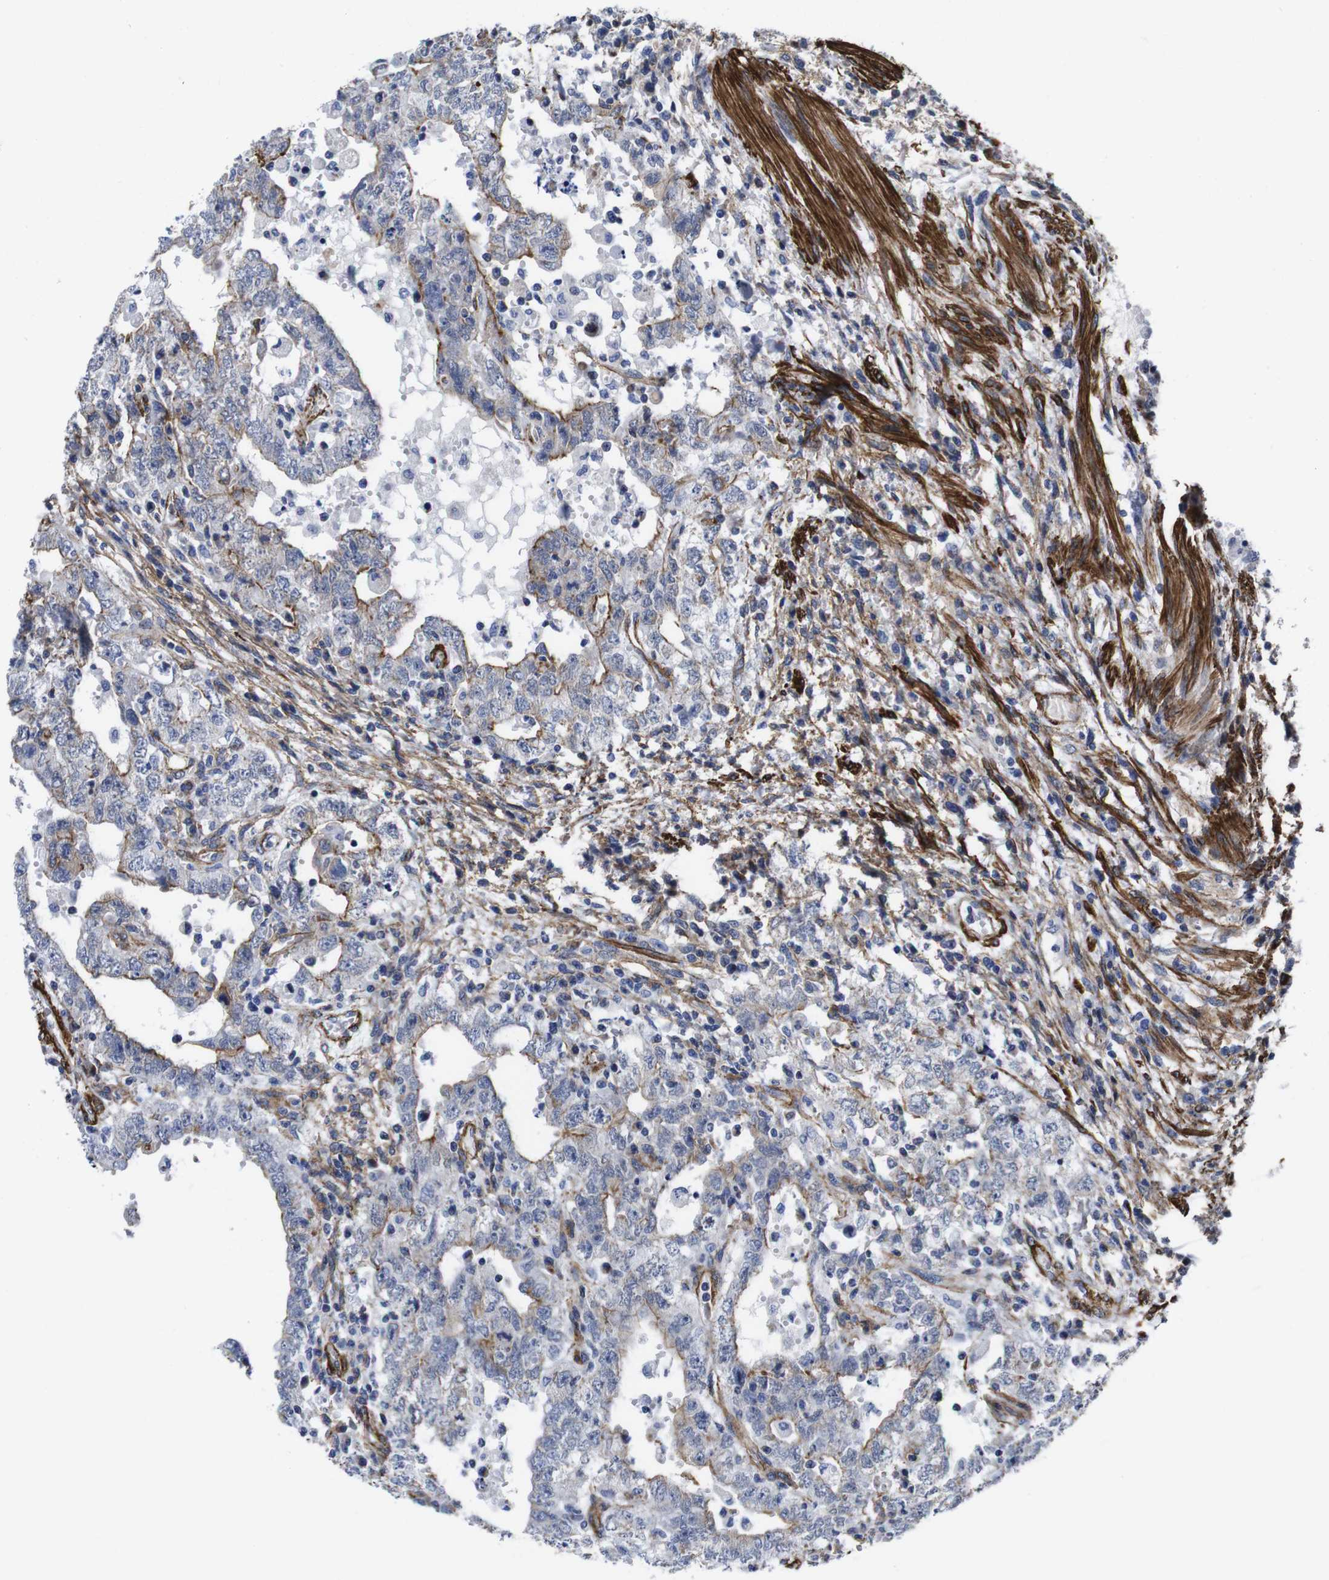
{"staining": {"intensity": "weak", "quantity": "<25%", "location": "cytoplasmic/membranous"}, "tissue": "testis cancer", "cell_type": "Tumor cells", "image_type": "cancer", "snomed": [{"axis": "morphology", "description": "Carcinoma, Embryonal, NOS"}, {"axis": "topography", "description": "Testis"}], "caption": "IHC photomicrograph of neoplastic tissue: human testis cancer (embryonal carcinoma) stained with DAB (3,3'-diaminobenzidine) exhibits no significant protein staining in tumor cells.", "gene": "WNT10A", "patient": {"sex": "male", "age": 26}}